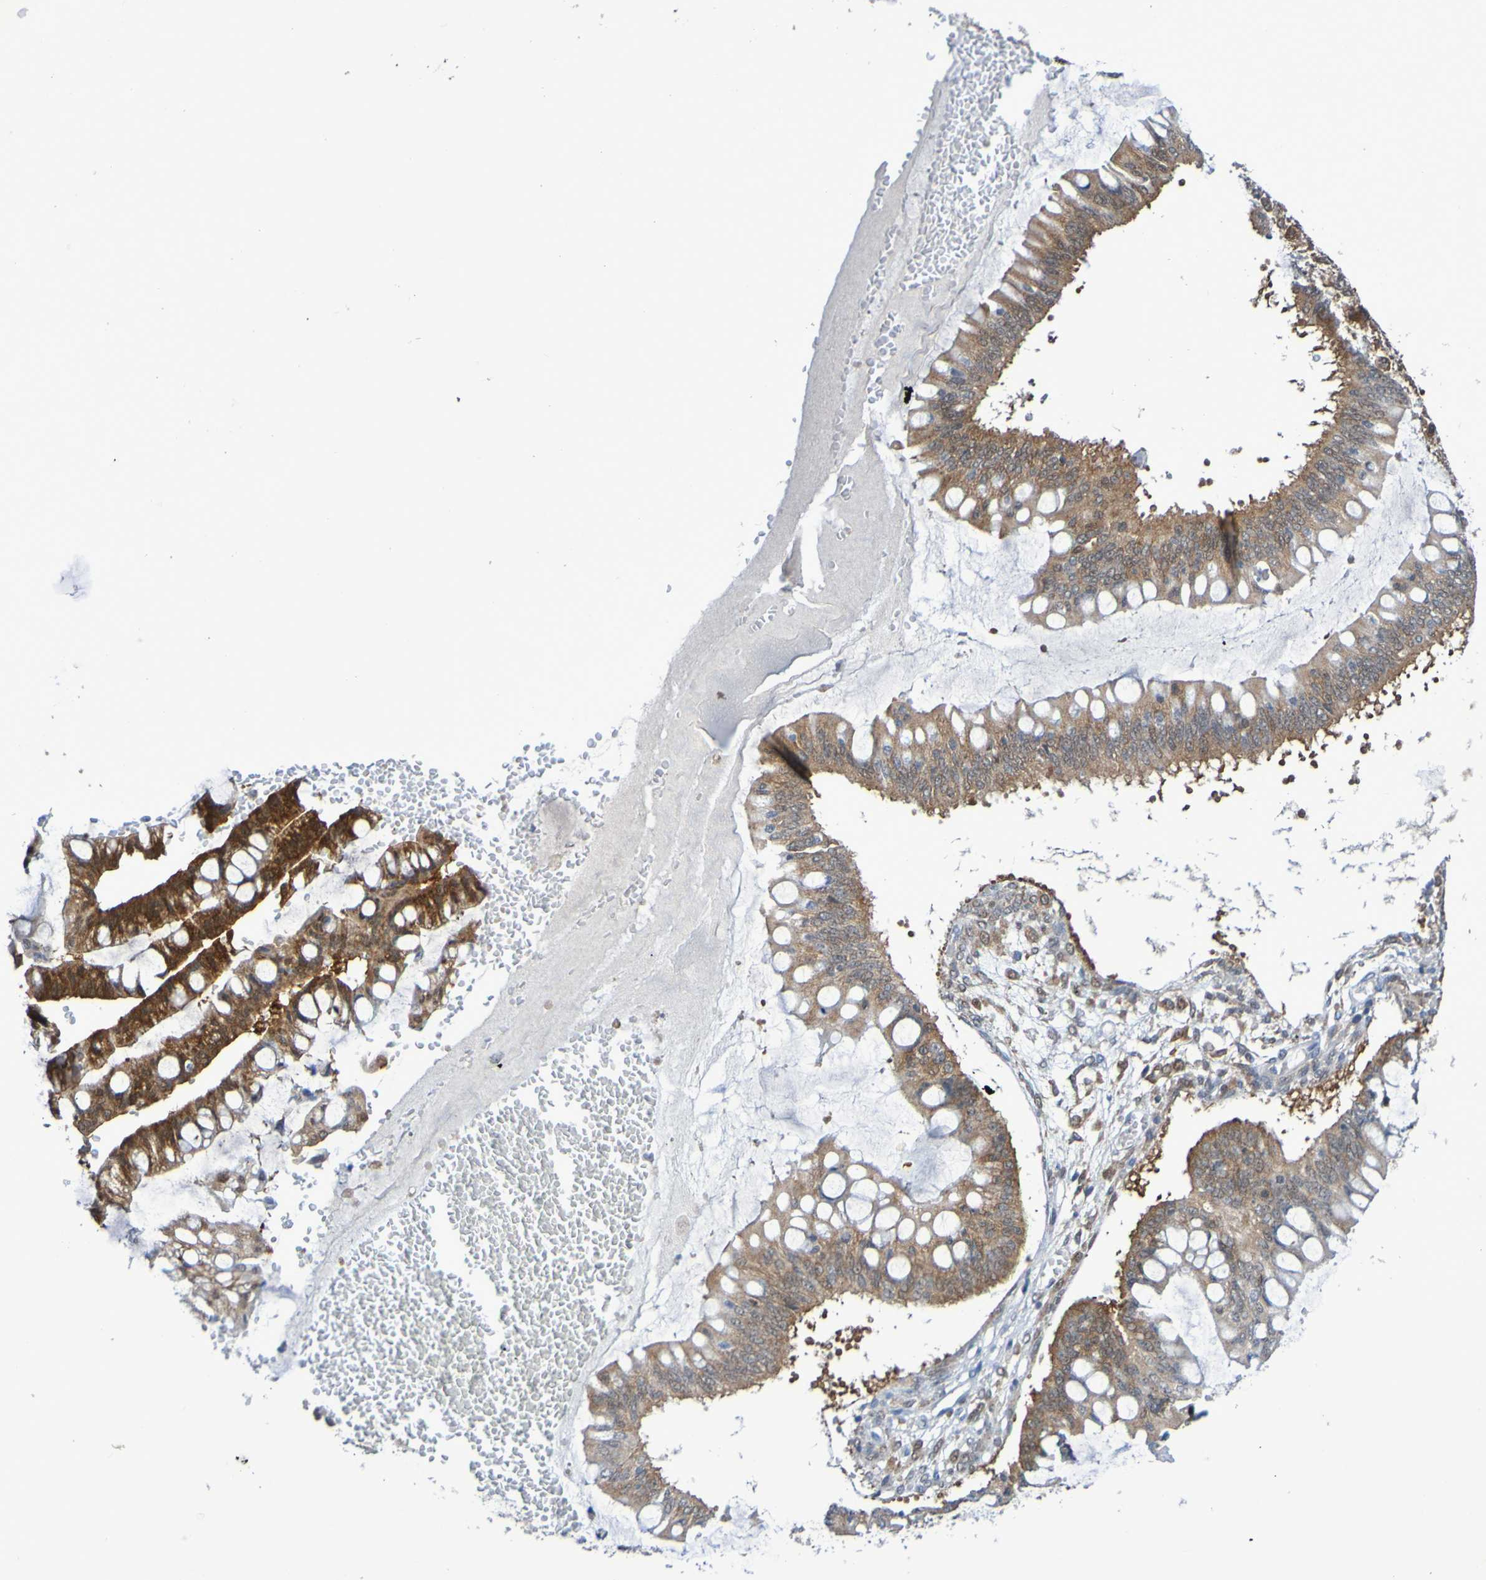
{"staining": {"intensity": "moderate", "quantity": ">75%", "location": "cytoplasmic/membranous"}, "tissue": "ovarian cancer", "cell_type": "Tumor cells", "image_type": "cancer", "snomed": [{"axis": "morphology", "description": "Cystadenocarcinoma, mucinous, NOS"}, {"axis": "topography", "description": "Ovary"}], "caption": "Immunohistochemistry (IHC) staining of mucinous cystadenocarcinoma (ovarian), which exhibits medium levels of moderate cytoplasmic/membranous staining in approximately >75% of tumor cells indicating moderate cytoplasmic/membranous protein staining. The staining was performed using DAB (3,3'-diaminobenzidine) (brown) for protein detection and nuclei were counterstained in hematoxylin (blue).", "gene": "ATIC", "patient": {"sex": "female", "age": 73}}